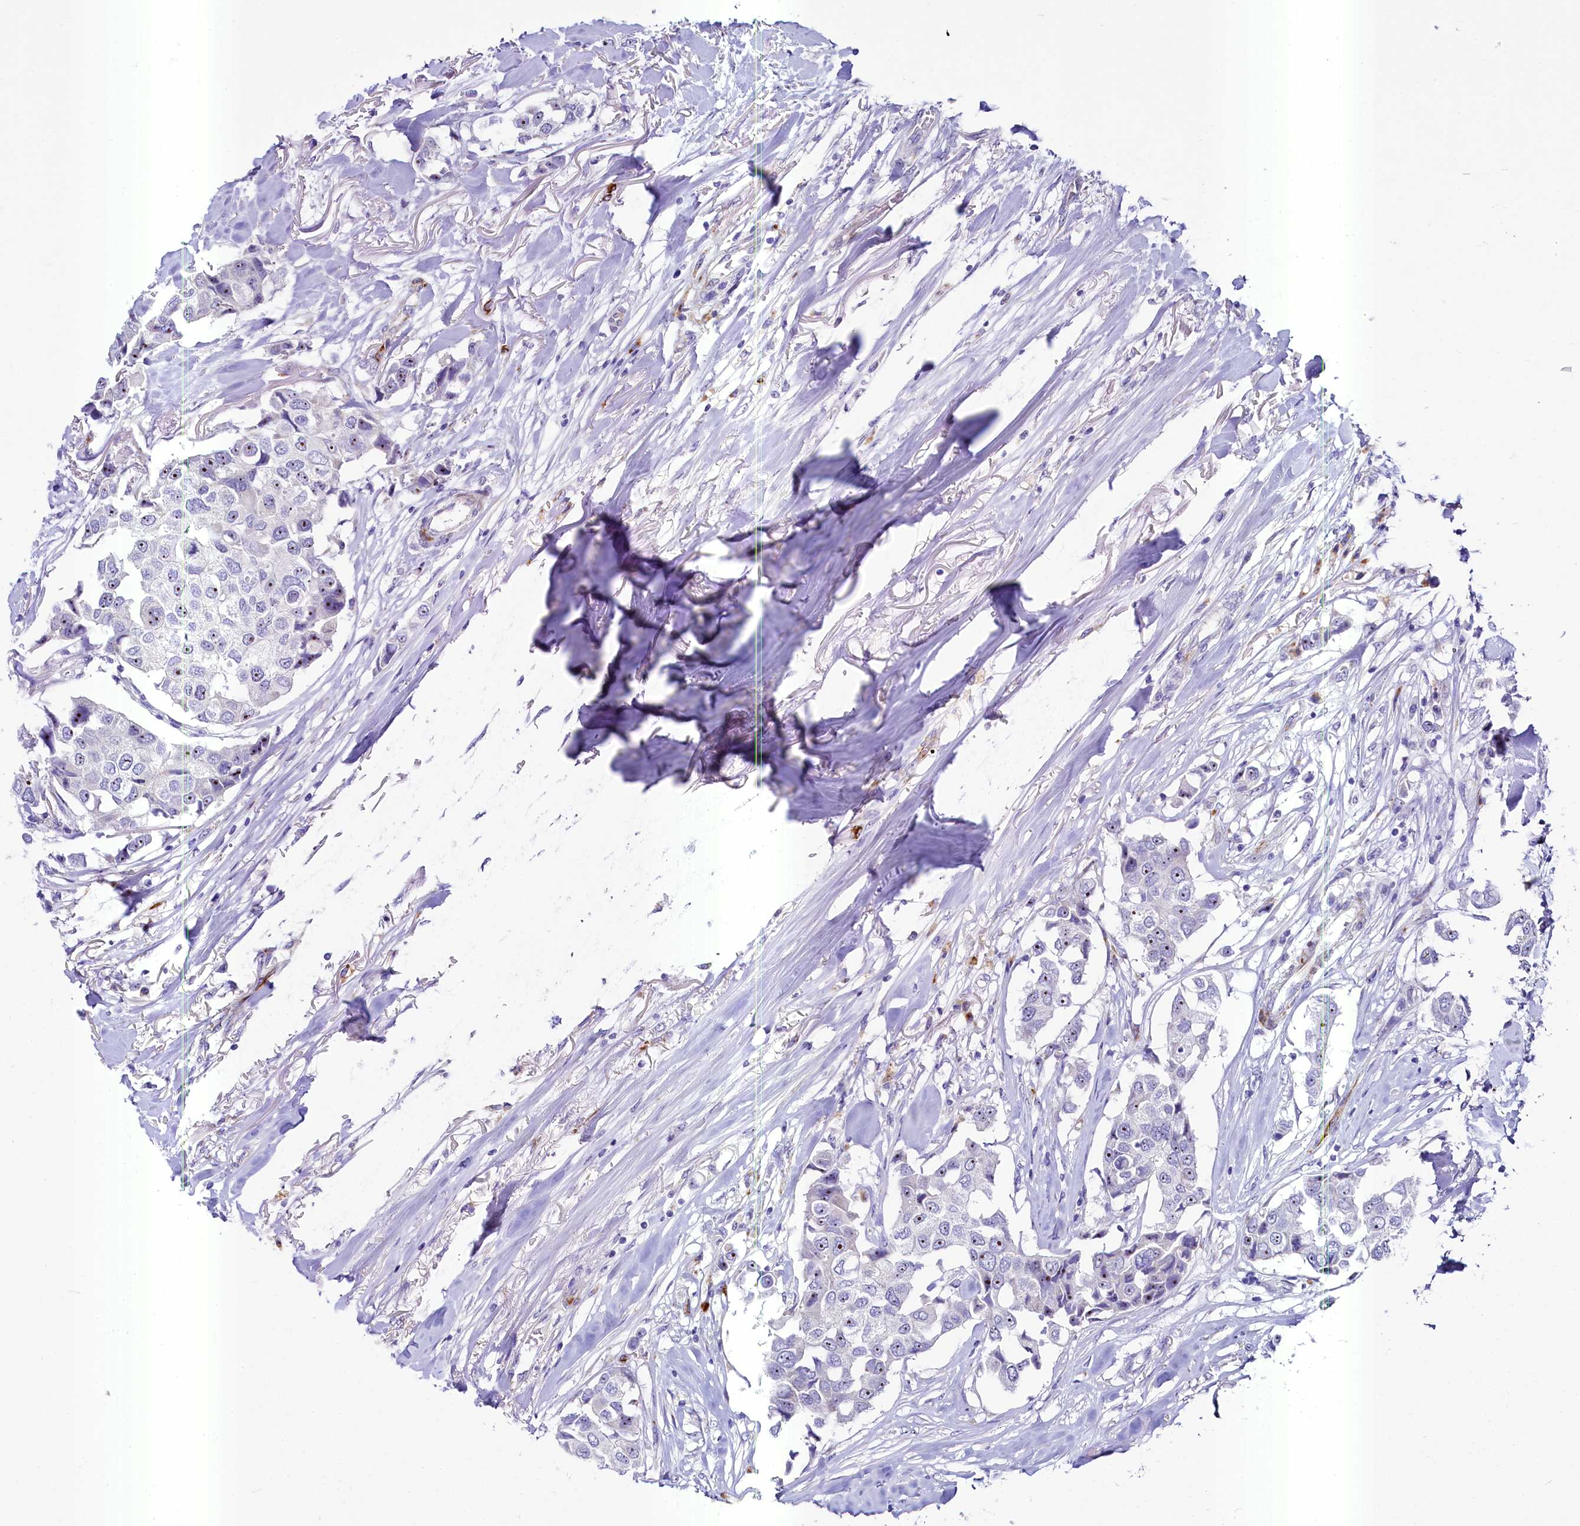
{"staining": {"intensity": "moderate", "quantity": ">75%", "location": "nuclear"}, "tissue": "breast cancer", "cell_type": "Tumor cells", "image_type": "cancer", "snomed": [{"axis": "morphology", "description": "Duct carcinoma"}, {"axis": "topography", "description": "Breast"}], "caption": "Tumor cells demonstrate moderate nuclear staining in approximately >75% of cells in breast cancer.", "gene": "SH3TC2", "patient": {"sex": "female", "age": 80}}